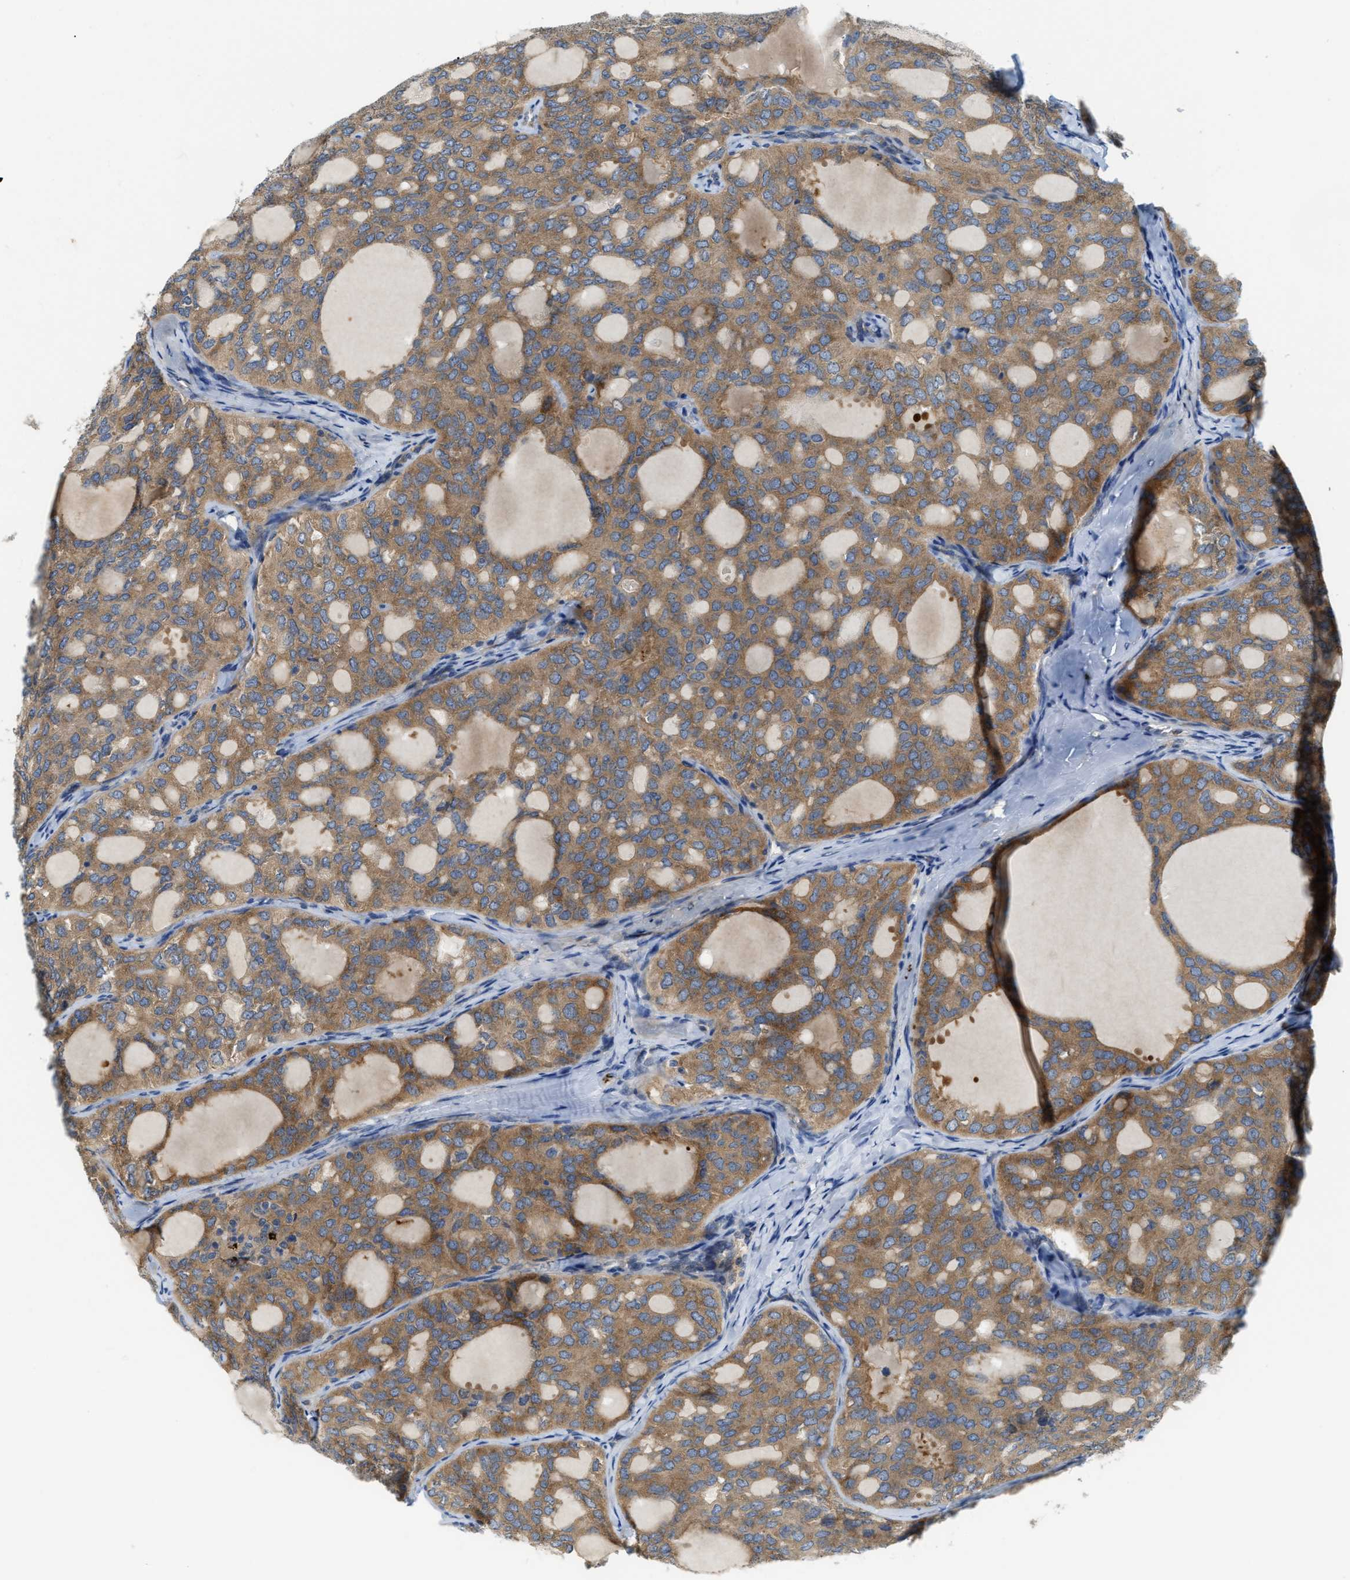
{"staining": {"intensity": "moderate", "quantity": ">75%", "location": "cytoplasmic/membranous"}, "tissue": "thyroid cancer", "cell_type": "Tumor cells", "image_type": "cancer", "snomed": [{"axis": "morphology", "description": "Follicular adenoma carcinoma, NOS"}, {"axis": "topography", "description": "Thyroid gland"}], "caption": "Follicular adenoma carcinoma (thyroid) stained with a protein marker displays moderate staining in tumor cells.", "gene": "KLHDC10", "patient": {"sex": "male", "age": 75}}